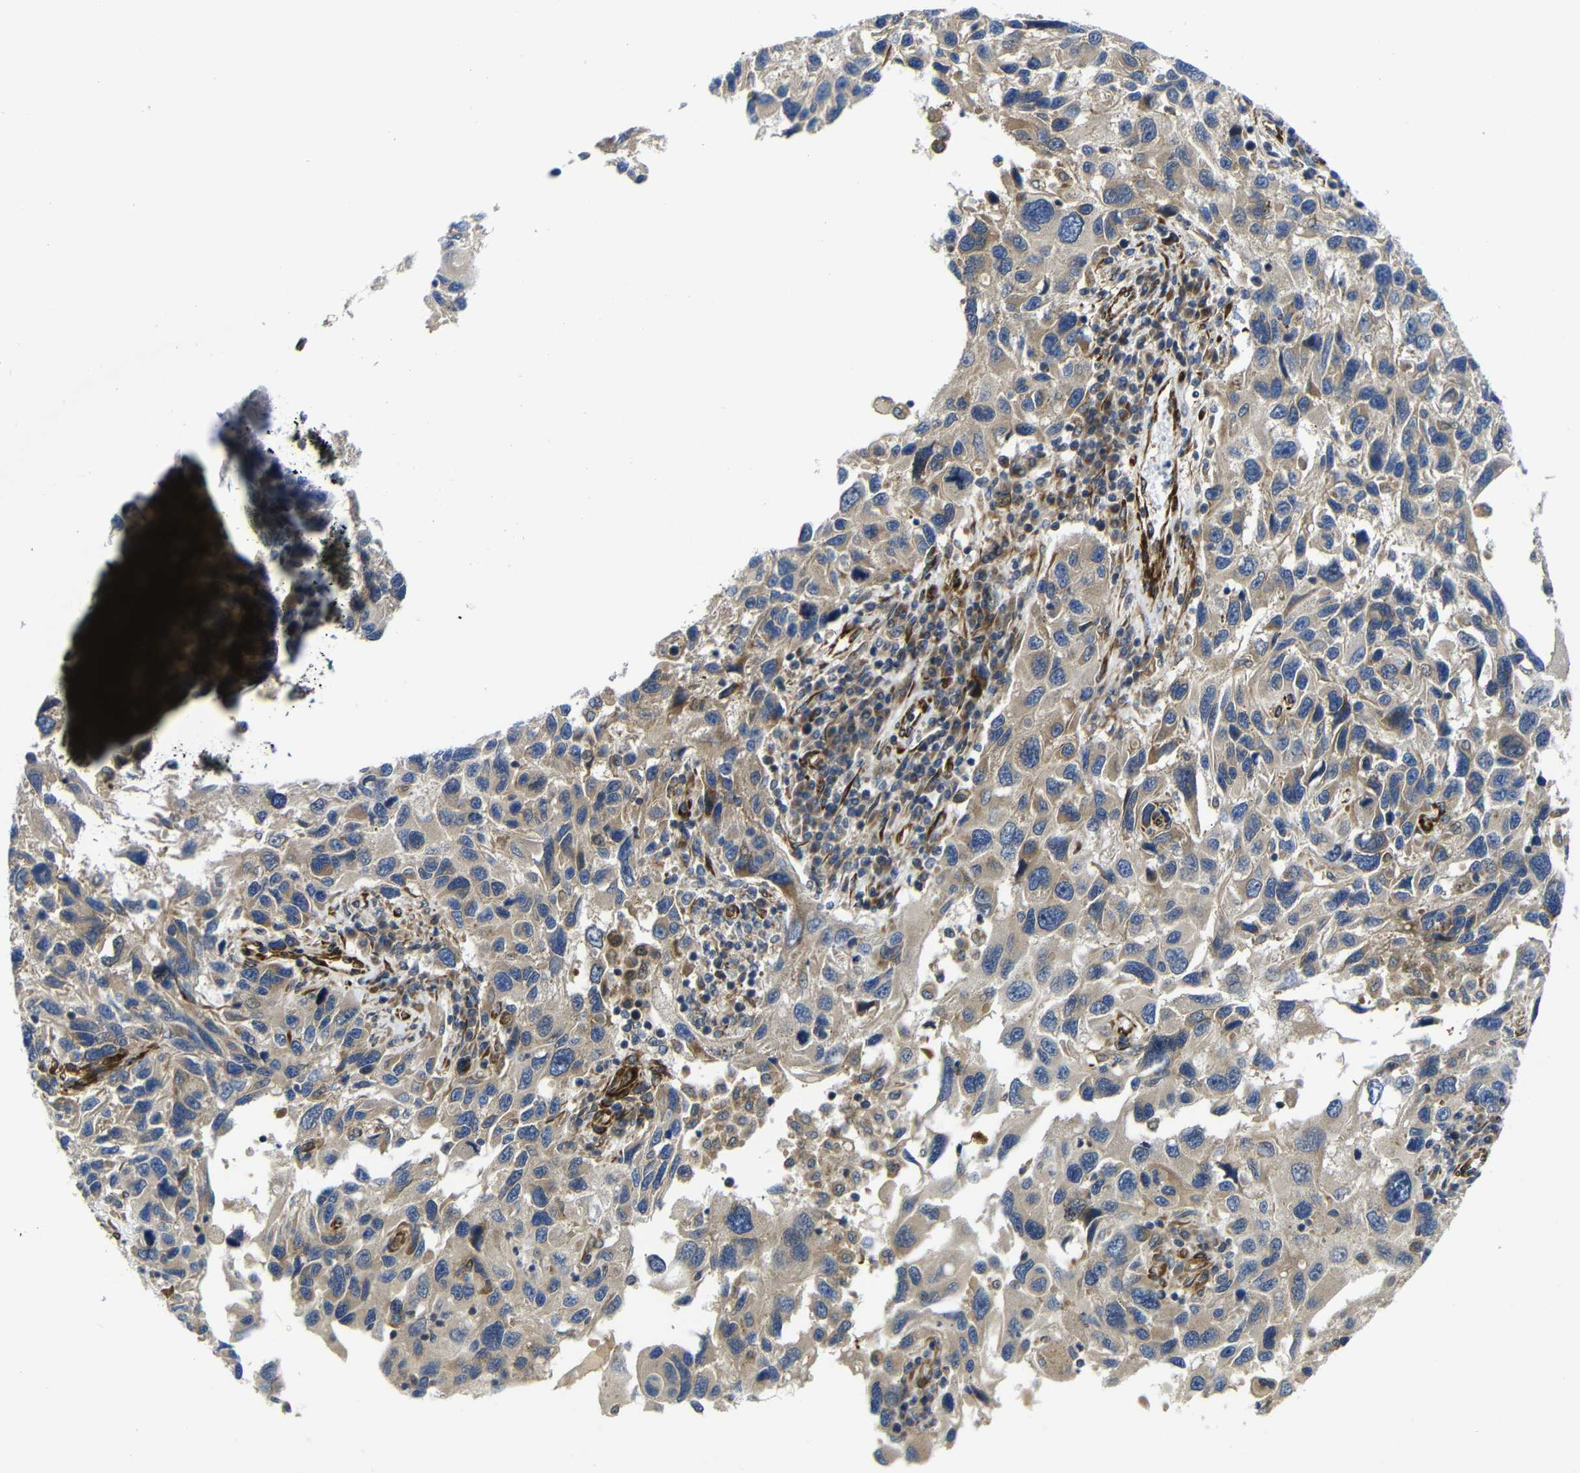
{"staining": {"intensity": "weak", "quantity": "25%-75%", "location": "cytoplasmic/membranous"}, "tissue": "melanoma", "cell_type": "Tumor cells", "image_type": "cancer", "snomed": [{"axis": "morphology", "description": "Malignant melanoma, NOS"}, {"axis": "topography", "description": "Skin"}], "caption": "Immunohistochemistry histopathology image of human melanoma stained for a protein (brown), which exhibits low levels of weak cytoplasmic/membranous staining in about 25%-75% of tumor cells.", "gene": "PARP14", "patient": {"sex": "male", "age": 53}}